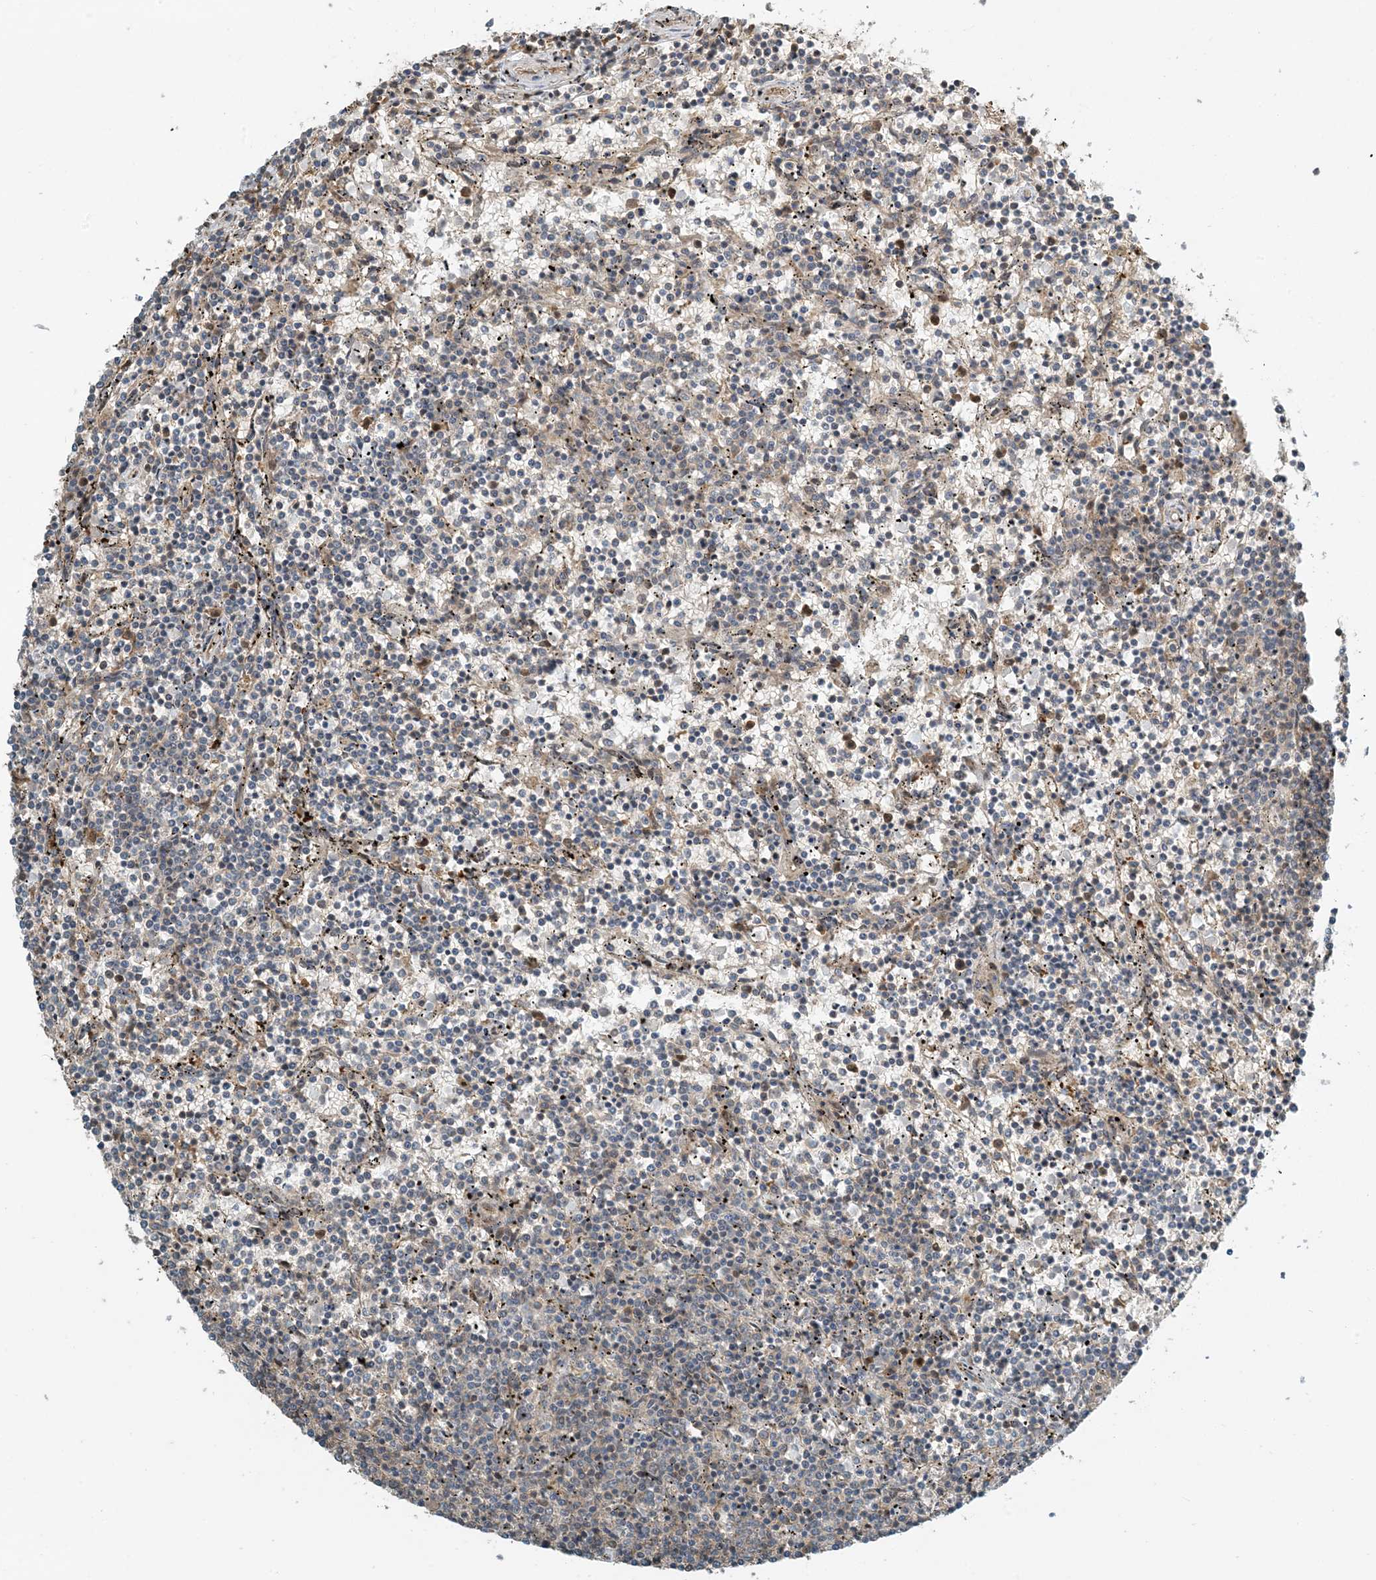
{"staining": {"intensity": "negative", "quantity": "none", "location": "none"}, "tissue": "lymphoma", "cell_type": "Tumor cells", "image_type": "cancer", "snomed": [{"axis": "morphology", "description": "Malignant lymphoma, non-Hodgkin's type, Low grade"}, {"axis": "topography", "description": "Spleen"}], "caption": "There is no significant expression in tumor cells of low-grade malignant lymphoma, non-Hodgkin's type.", "gene": "ZBTB3", "patient": {"sex": "female", "age": 50}}